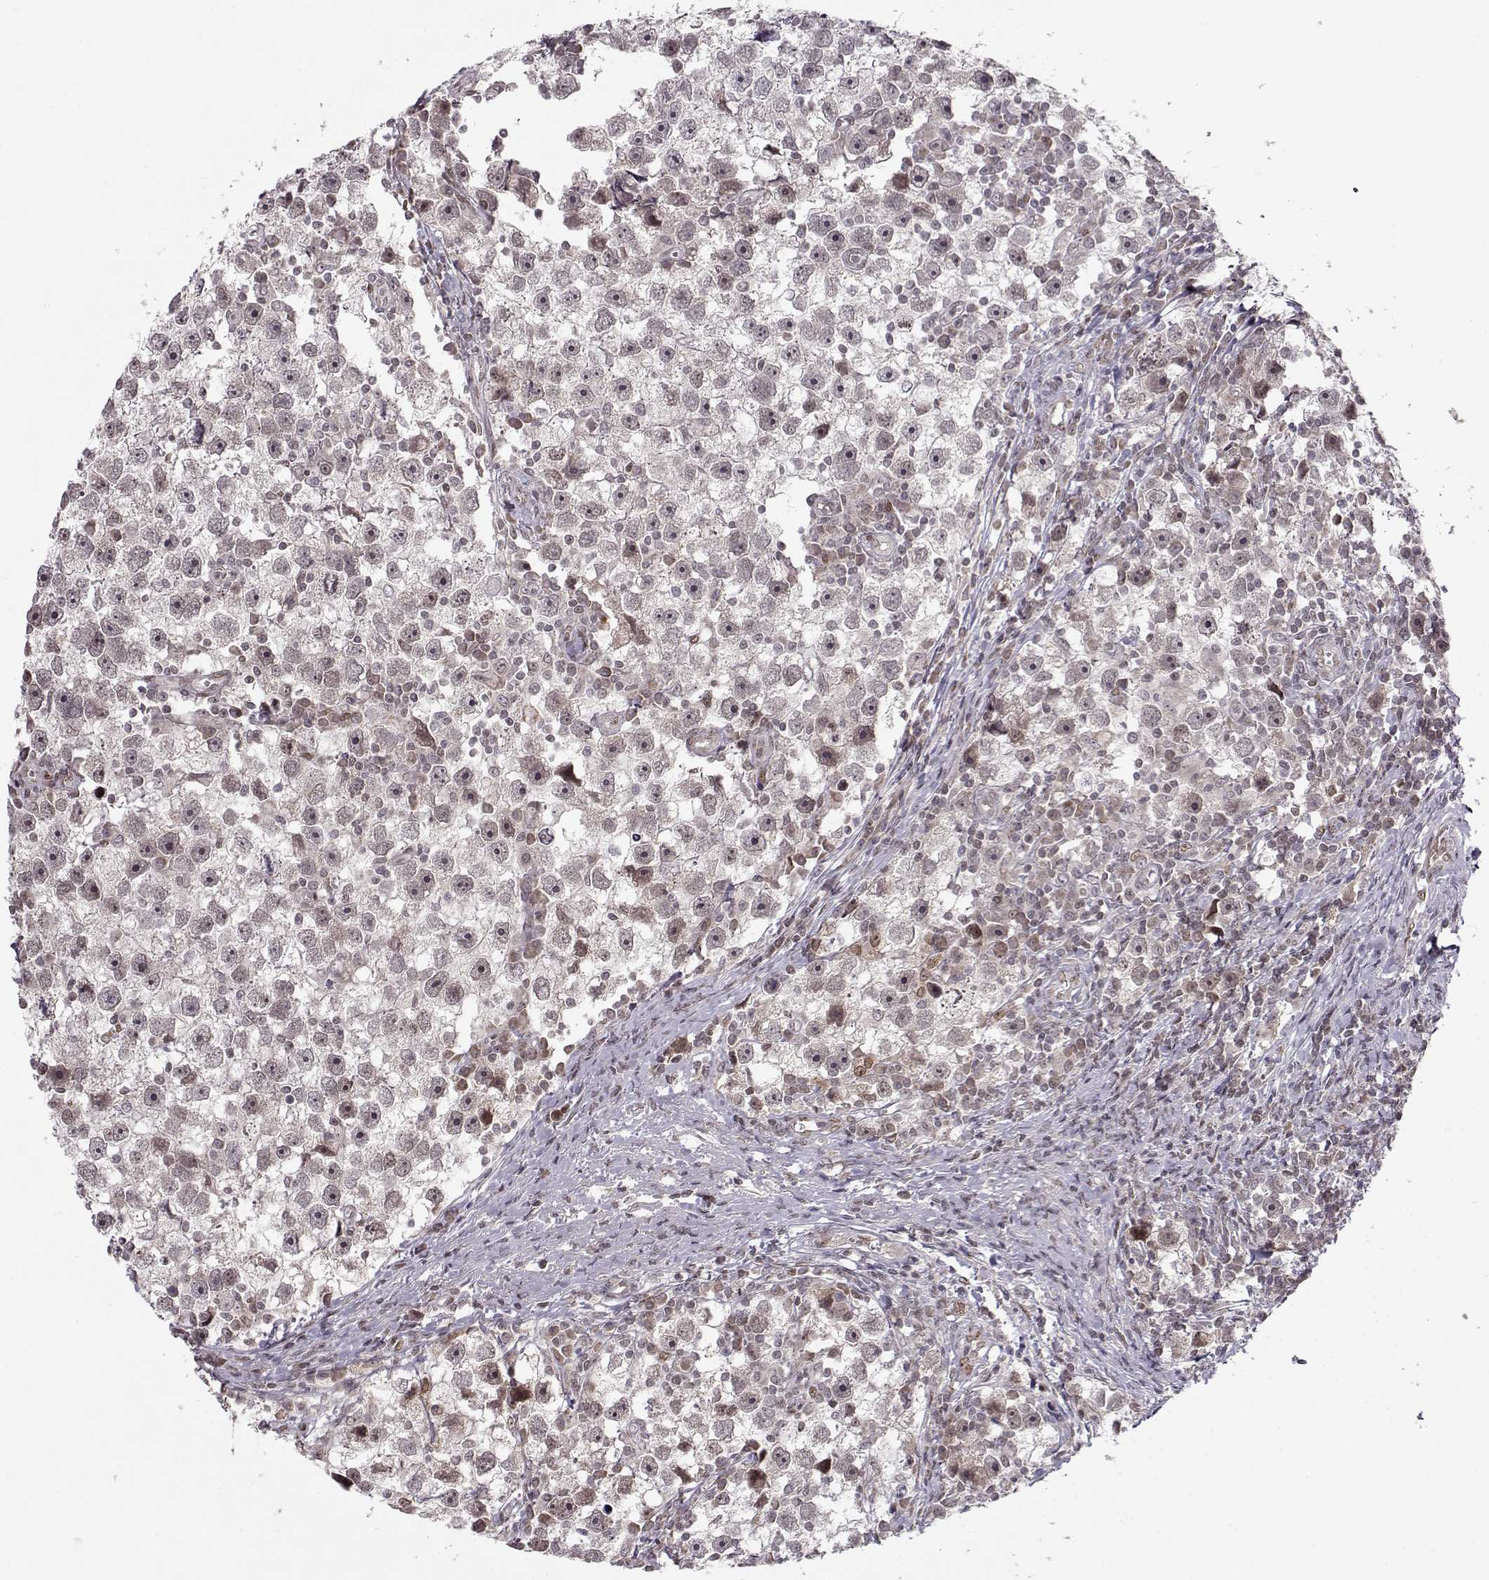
{"staining": {"intensity": "weak", "quantity": ">75%", "location": "cytoplasmic/membranous"}, "tissue": "testis cancer", "cell_type": "Tumor cells", "image_type": "cancer", "snomed": [{"axis": "morphology", "description": "Seminoma, NOS"}, {"axis": "topography", "description": "Testis"}], "caption": "The micrograph exhibits a brown stain indicating the presence of a protein in the cytoplasmic/membranous of tumor cells in testis cancer.", "gene": "RAI1", "patient": {"sex": "male", "age": 30}}